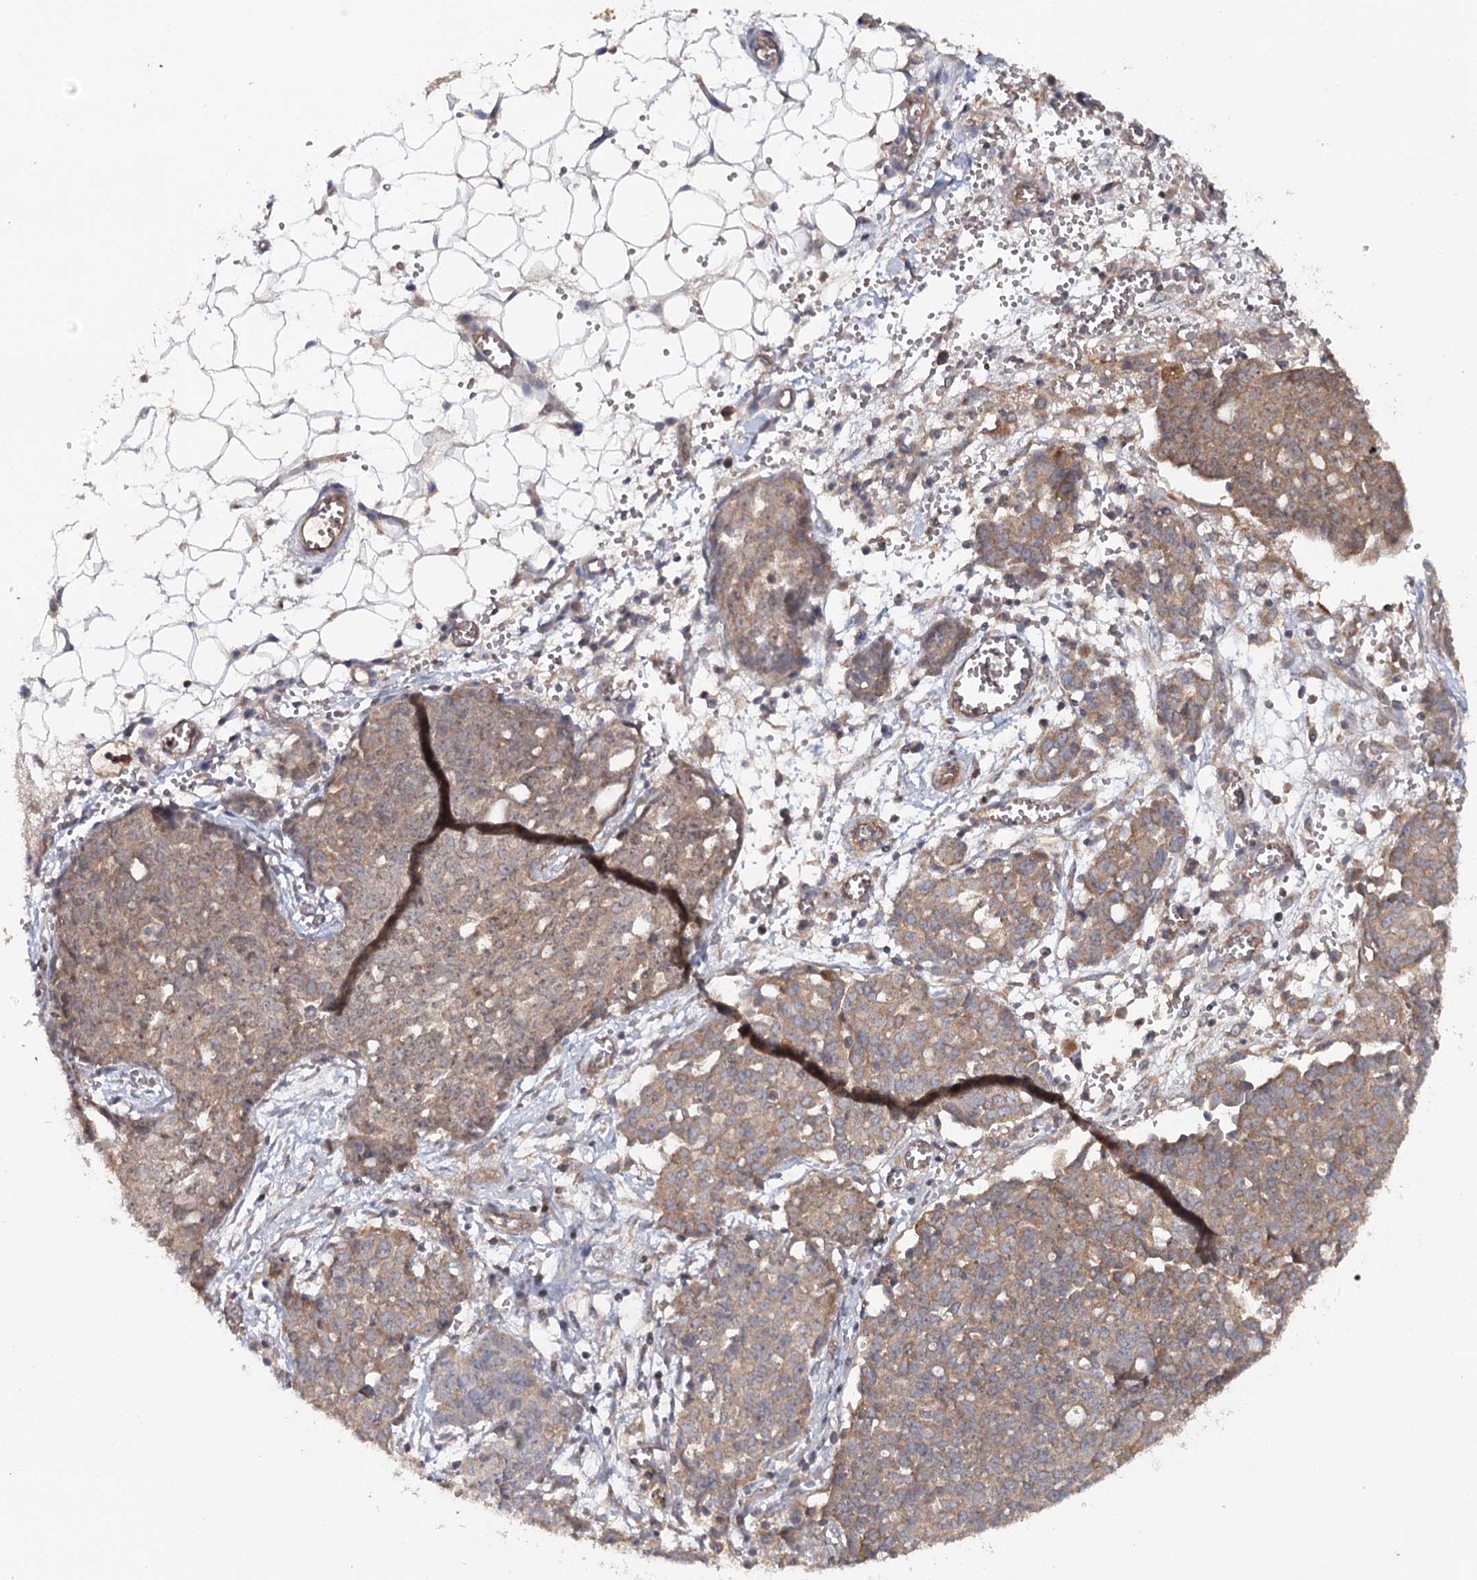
{"staining": {"intensity": "moderate", "quantity": "25%-75%", "location": "cytoplasmic/membranous,nuclear"}, "tissue": "ovarian cancer", "cell_type": "Tumor cells", "image_type": "cancer", "snomed": [{"axis": "morphology", "description": "Cystadenocarcinoma, serous, NOS"}, {"axis": "topography", "description": "Soft tissue"}, {"axis": "topography", "description": "Ovary"}], "caption": "Protein staining by IHC demonstrates moderate cytoplasmic/membranous and nuclear staining in approximately 25%-75% of tumor cells in ovarian cancer. Nuclei are stained in blue.", "gene": "BCR", "patient": {"sex": "female", "age": 57}}